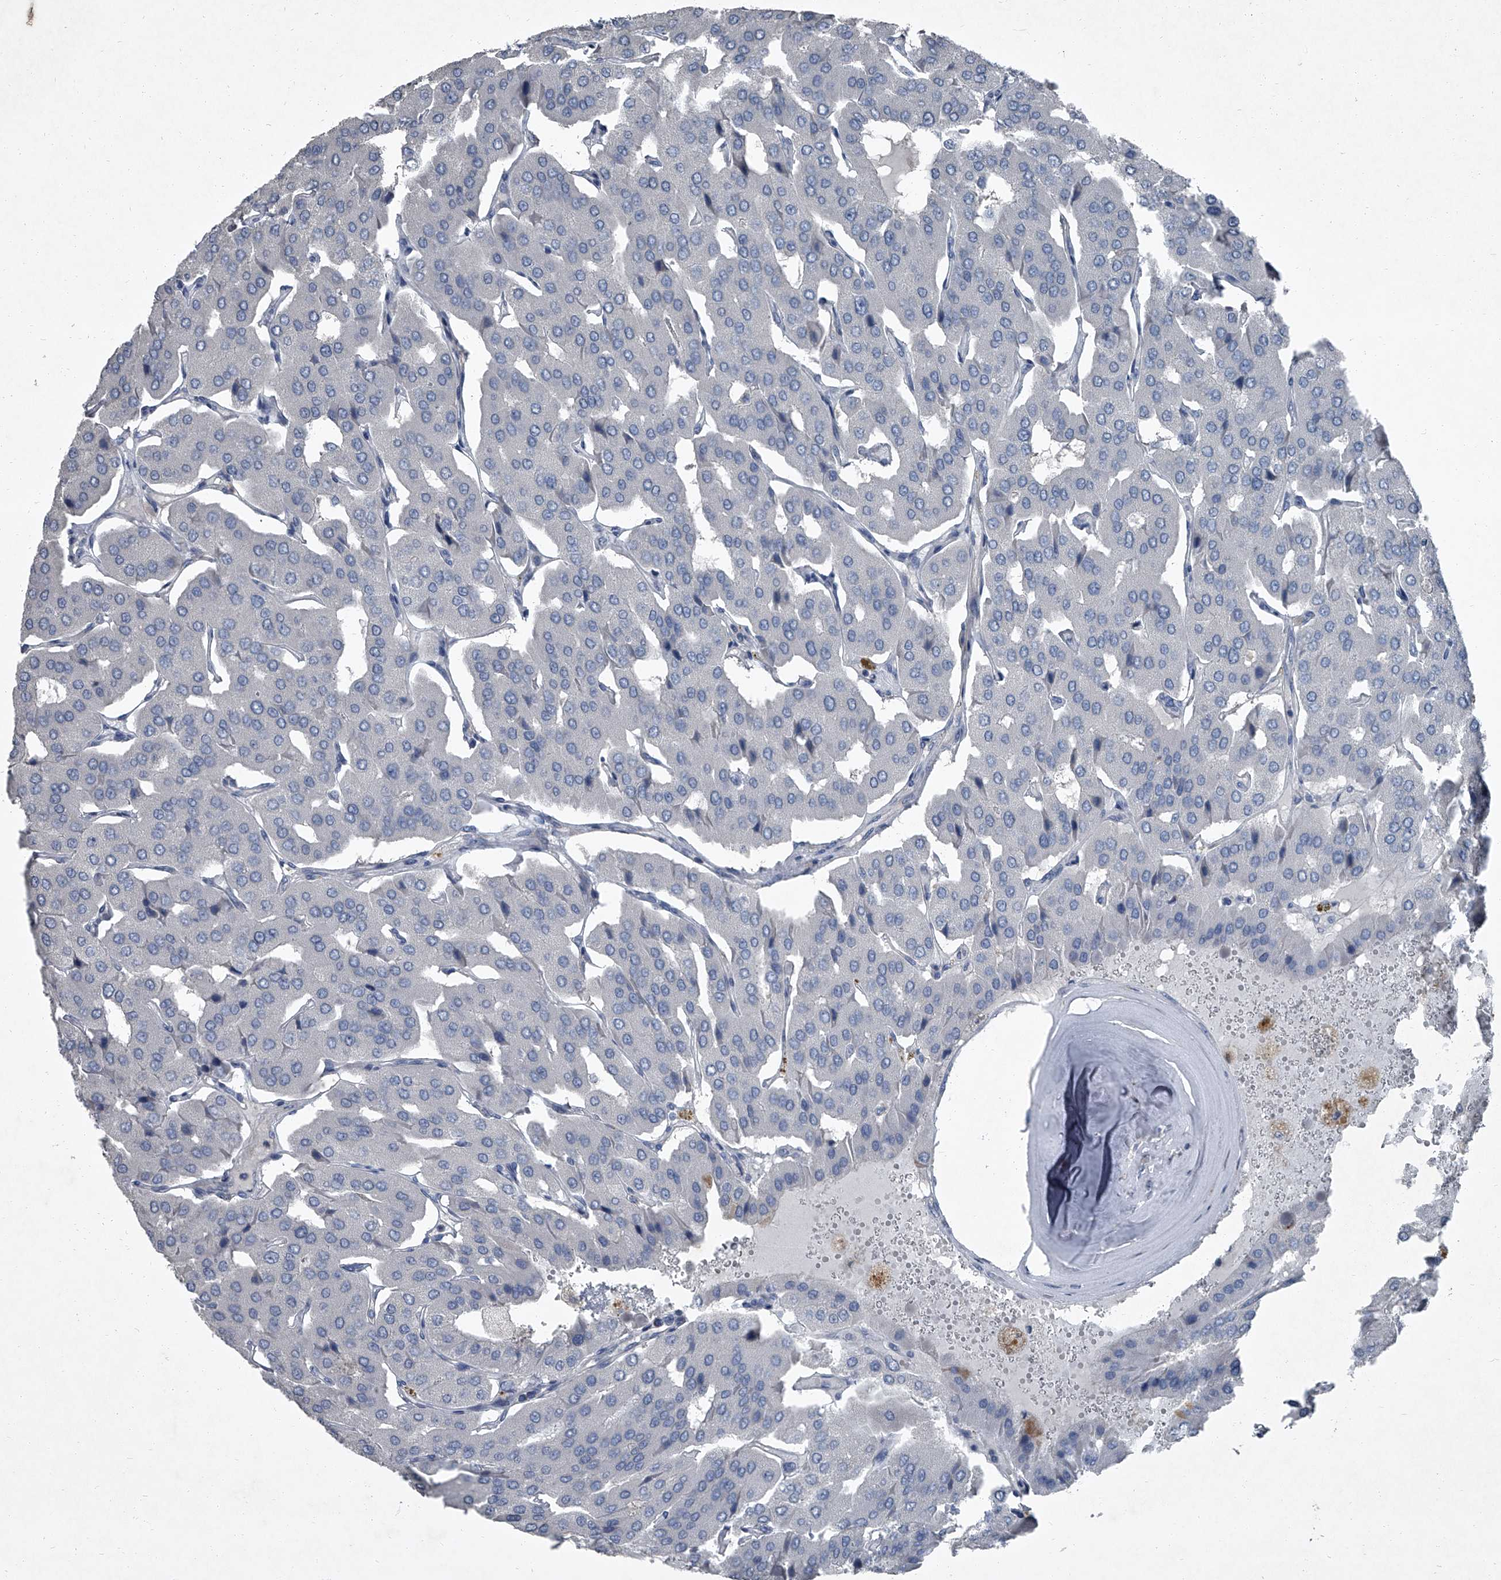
{"staining": {"intensity": "negative", "quantity": "none", "location": "none"}, "tissue": "parathyroid gland", "cell_type": "Glandular cells", "image_type": "normal", "snomed": [{"axis": "morphology", "description": "Normal tissue, NOS"}, {"axis": "morphology", "description": "Adenoma, NOS"}, {"axis": "topography", "description": "Parathyroid gland"}], "caption": "This is a histopathology image of immunohistochemistry (IHC) staining of unremarkable parathyroid gland, which shows no expression in glandular cells.", "gene": "HEPHL1", "patient": {"sex": "female", "age": 86}}